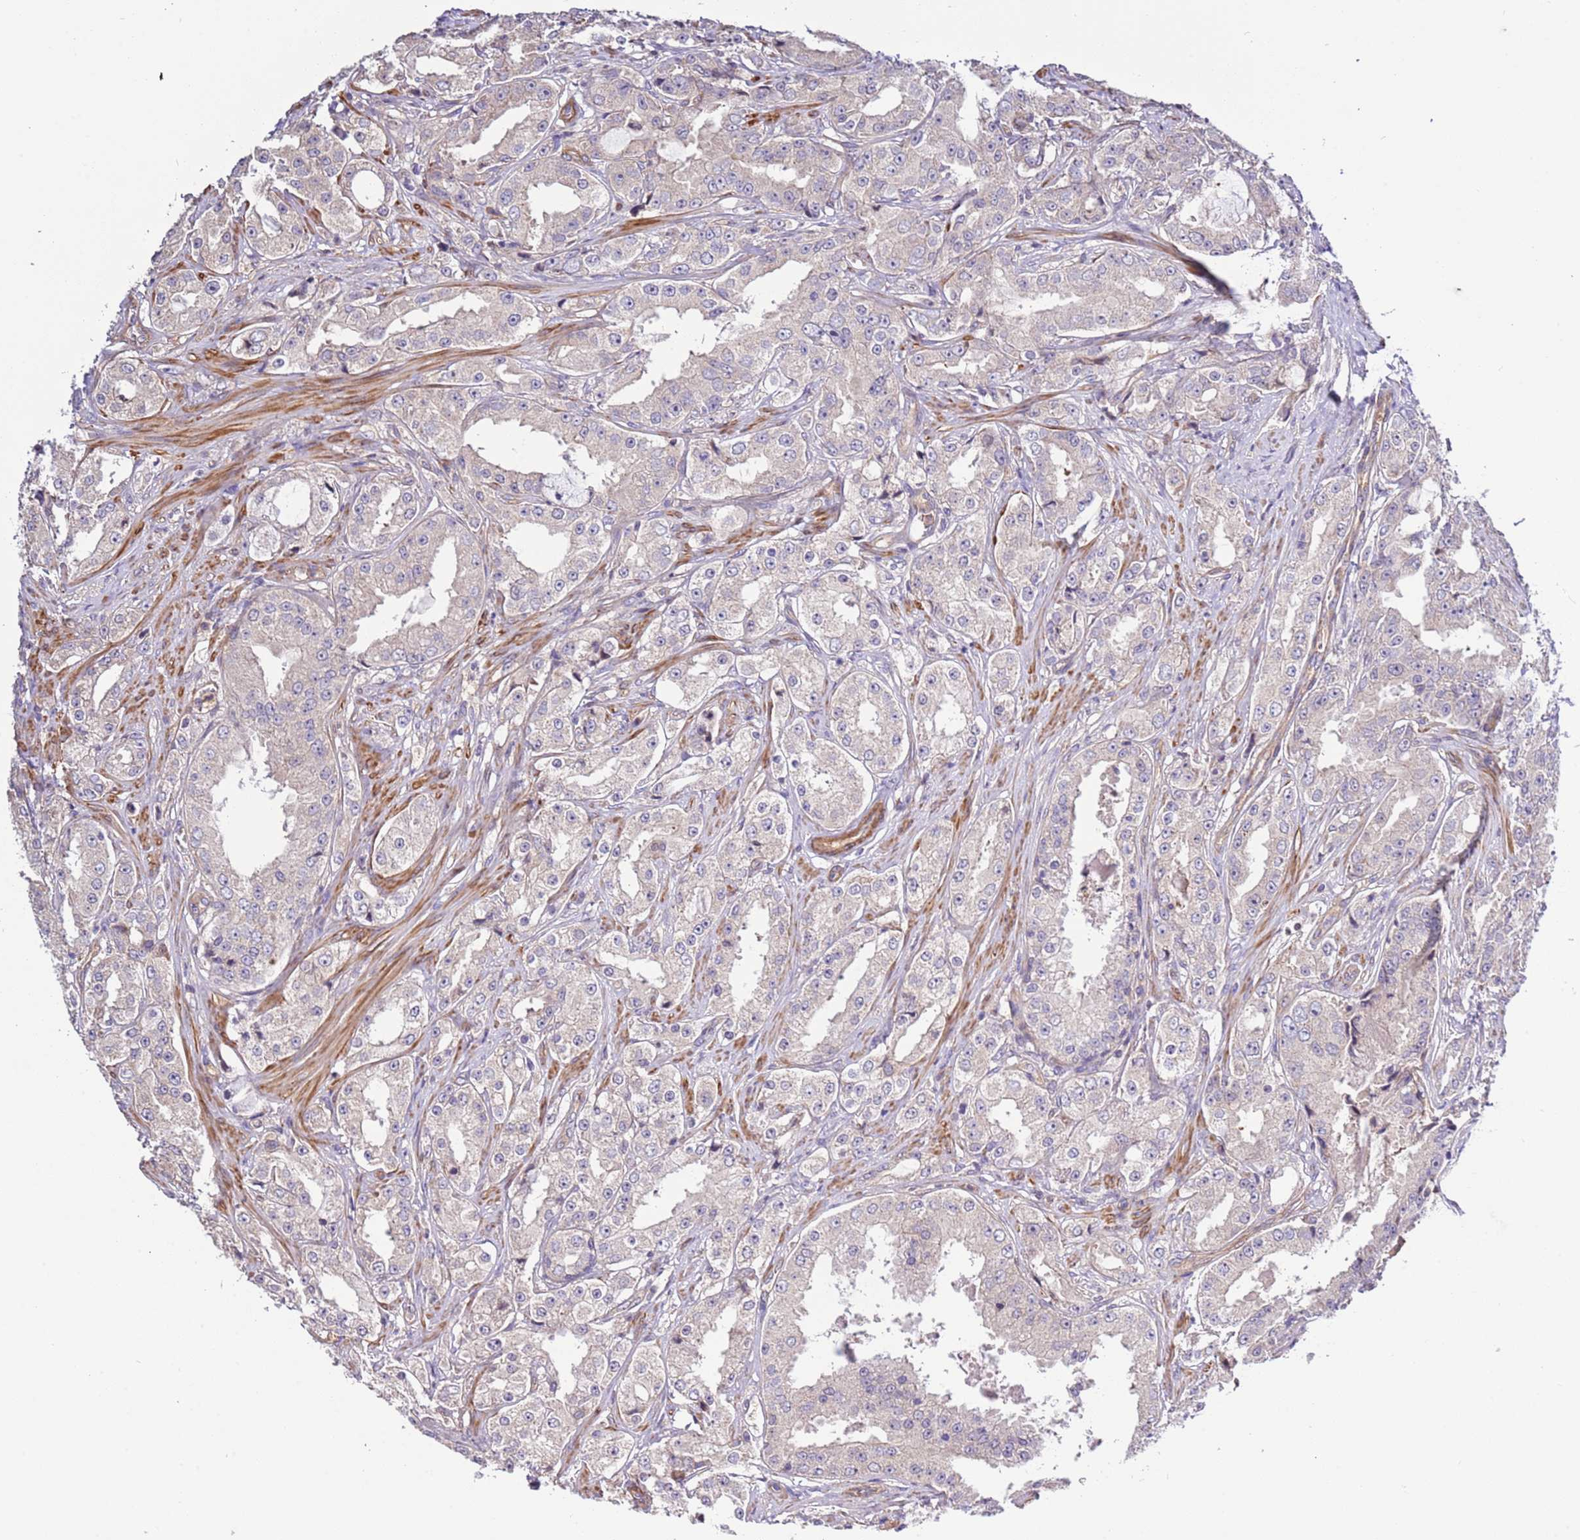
{"staining": {"intensity": "negative", "quantity": "none", "location": "none"}, "tissue": "prostate cancer", "cell_type": "Tumor cells", "image_type": "cancer", "snomed": [{"axis": "morphology", "description": "Adenocarcinoma, High grade"}, {"axis": "topography", "description": "Prostate"}], "caption": "Immunohistochemical staining of human prostate adenocarcinoma (high-grade) displays no significant expression in tumor cells.", "gene": "LAMB4", "patient": {"sex": "male", "age": 73}}